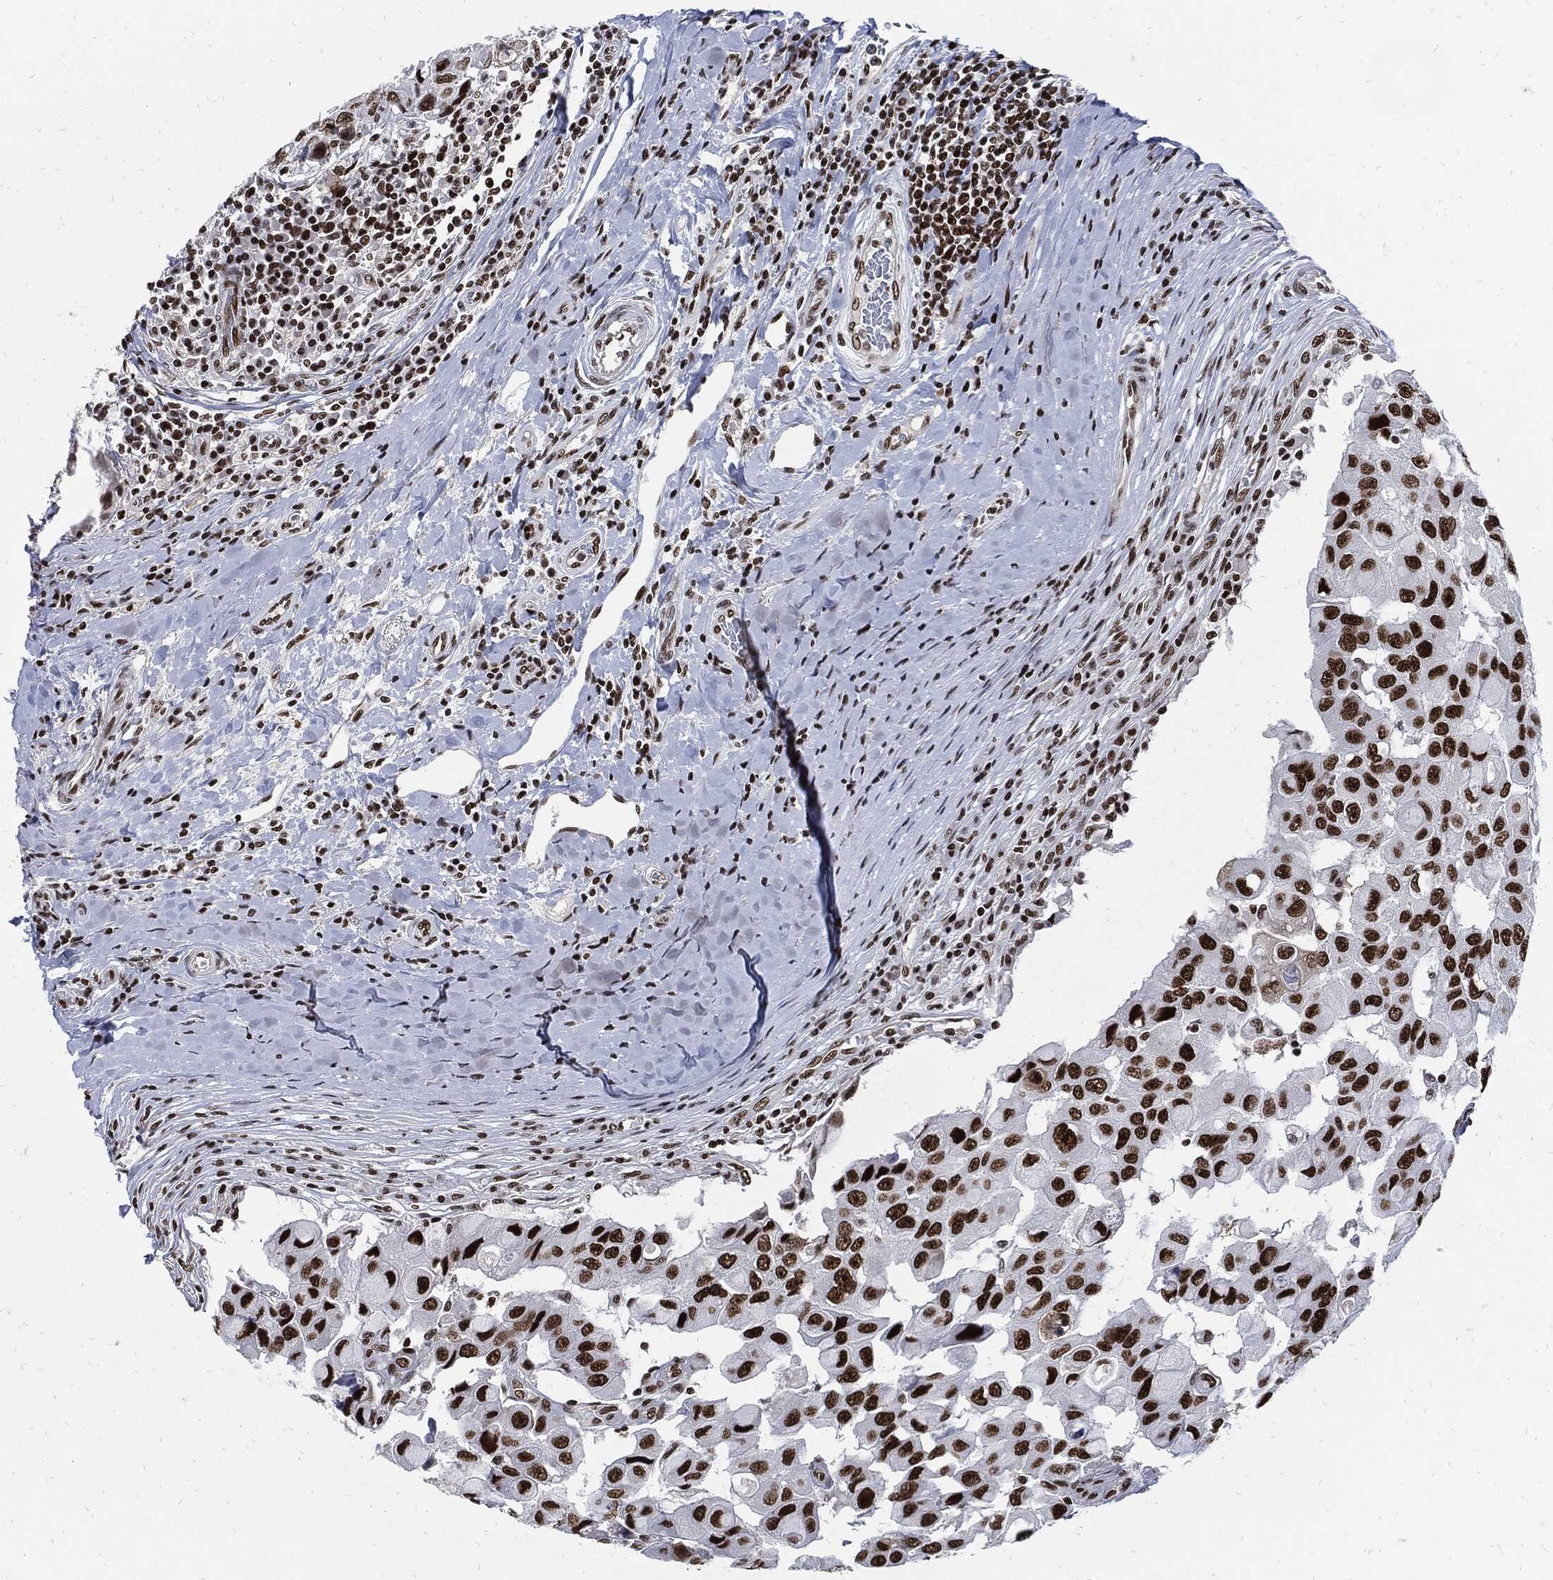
{"staining": {"intensity": "strong", "quantity": "25%-75%", "location": "nuclear"}, "tissue": "breast cancer", "cell_type": "Tumor cells", "image_type": "cancer", "snomed": [{"axis": "morphology", "description": "Duct carcinoma"}, {"axis": "topography", "description": "Breast"}], "caption": "Human breast cancer stained with a protein marker displays strong staining in tumor cells.", "gene": "TERF2", "patient": {"sex": "female", "age": 27}}